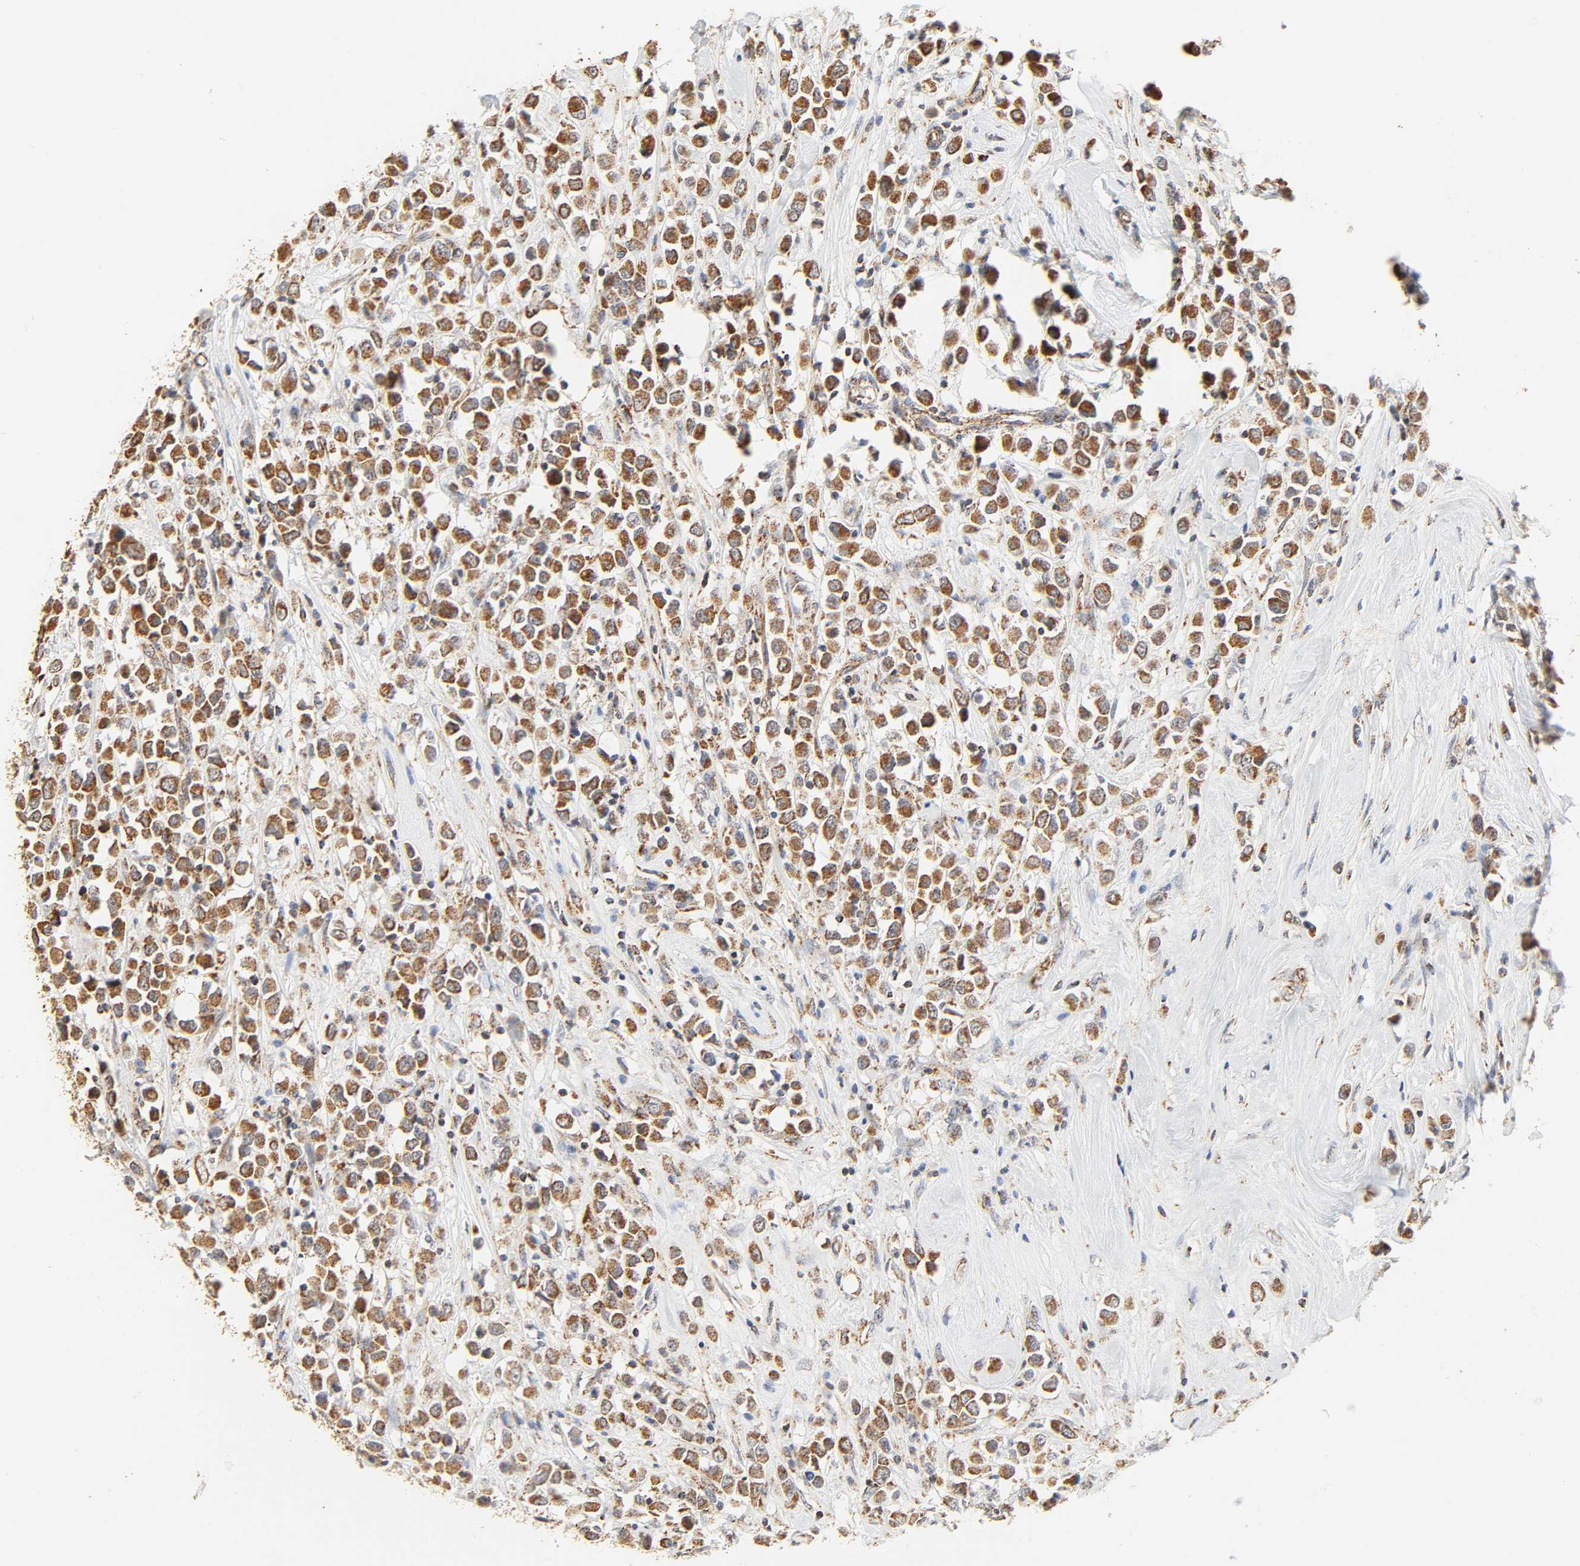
{"staining": {"intensity": "moderate", "quantity": ">75%", "location": "cytoplasmic/membranous"}, "tissue": "breast cancer", "cell_type": "Tumor cells", "image_type": "cancer", "snomed": [{"axis": "morphology", "description": "Duct carcinoma"}, {"axis": "topography", "description": "Breast"}], "caption": "Protein expression analysis of human breast cancer reveals moderate cytoplasmic/membranous expression in about >75% of tumor cells.", "gene": "ZMAT5", "patient": {"sex": "female", "age": 61}}